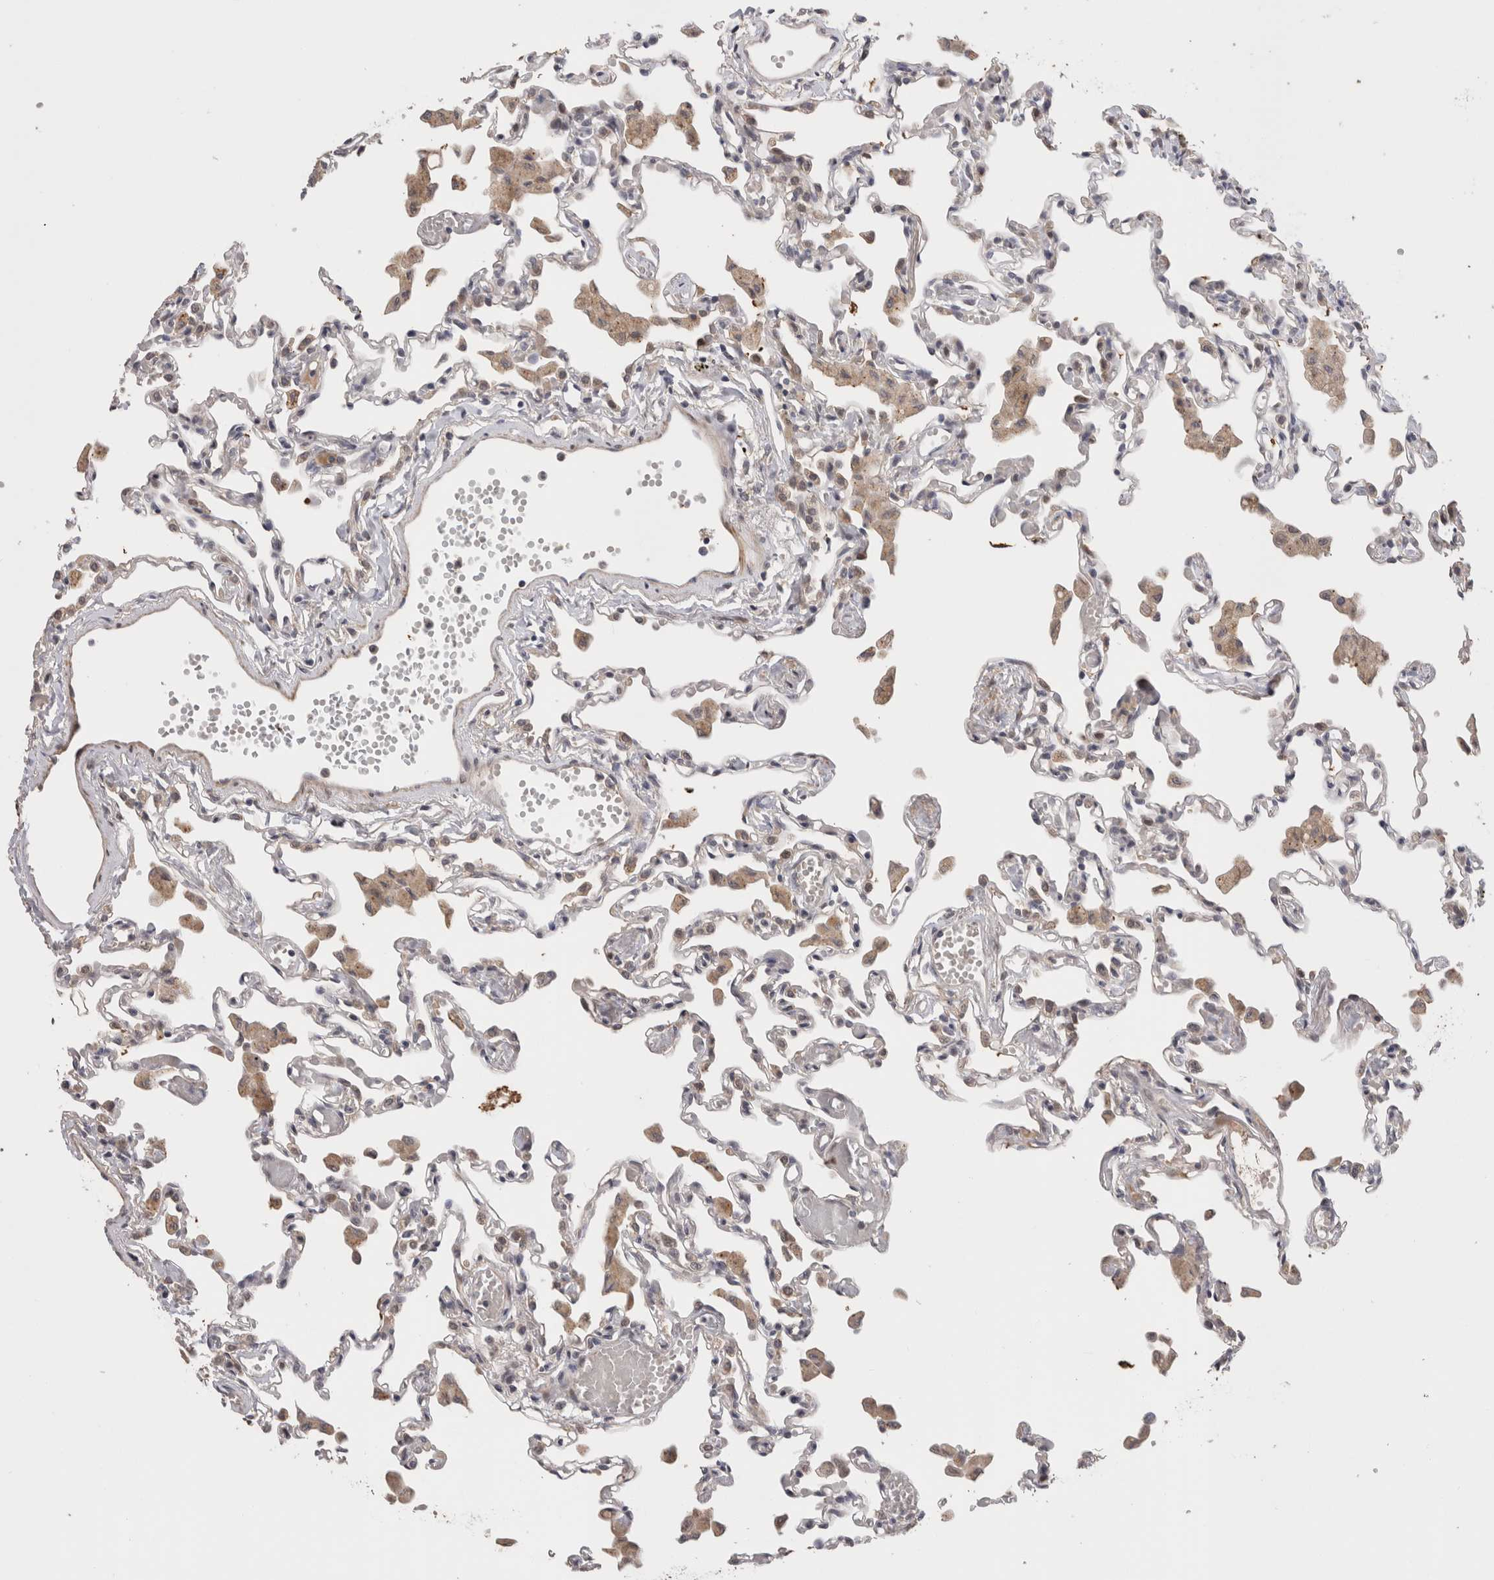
{"staining": {"intensity": "weak", "quantity": "<25%", "location": "cytoplasmic/membranous"}, "tissue": "lung", "cell_type": "Alveolar cells", "image_type": "normal", "snomed": [{"axis": "morphology", "description": "Normal tissue, NOS"}, {"axis": "topography", "description": "Bronchus"}, {"axis": "topography", "description": "Lung"}], "caption": "Alveolar cells are negative for brown protein staining in benign lung.", "gene": "CRYBG1", "patient": {"sex": "female", "age": 49}}